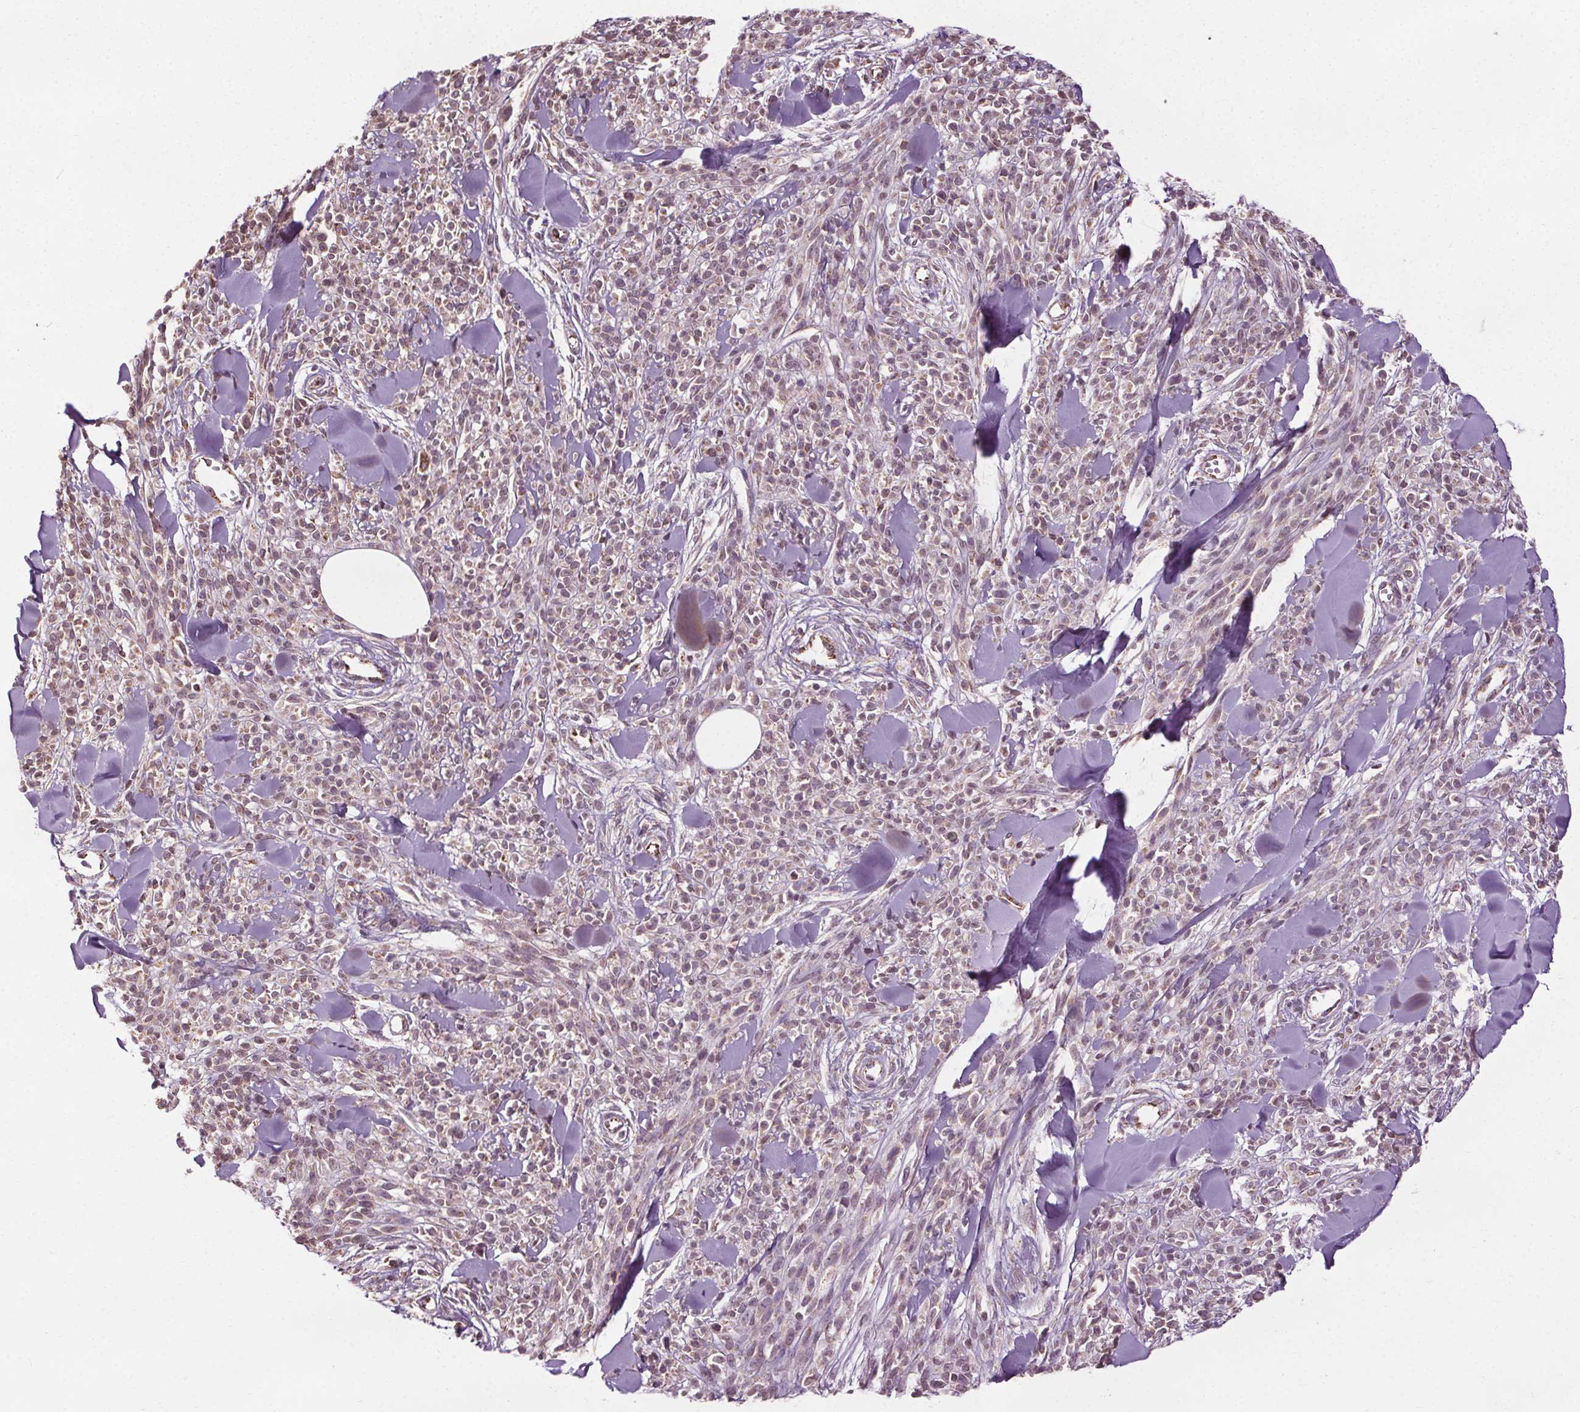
{"staining": {"intensity": "weak", "quantity": "25%-75%", "location": "nuclear"}, "tissue": "melanoma", "cell_type": "Tumor cells", "image_type": "cancer", "snomed": [{"axis": "morphology", "description": "Malignant melanoma, NOS"}, {"axis": "topography", "description": "Skin"}, {"axis": "topography", "description": "Skin of trunk"}], "caption": "DAB immunohistochemical staining of human malignant melanoma shows weak nuclear protein staining in approximately 25%-75% of tumor cells.", "gene": "LFNG", "patient": {"sex": "male", "age": 74}}